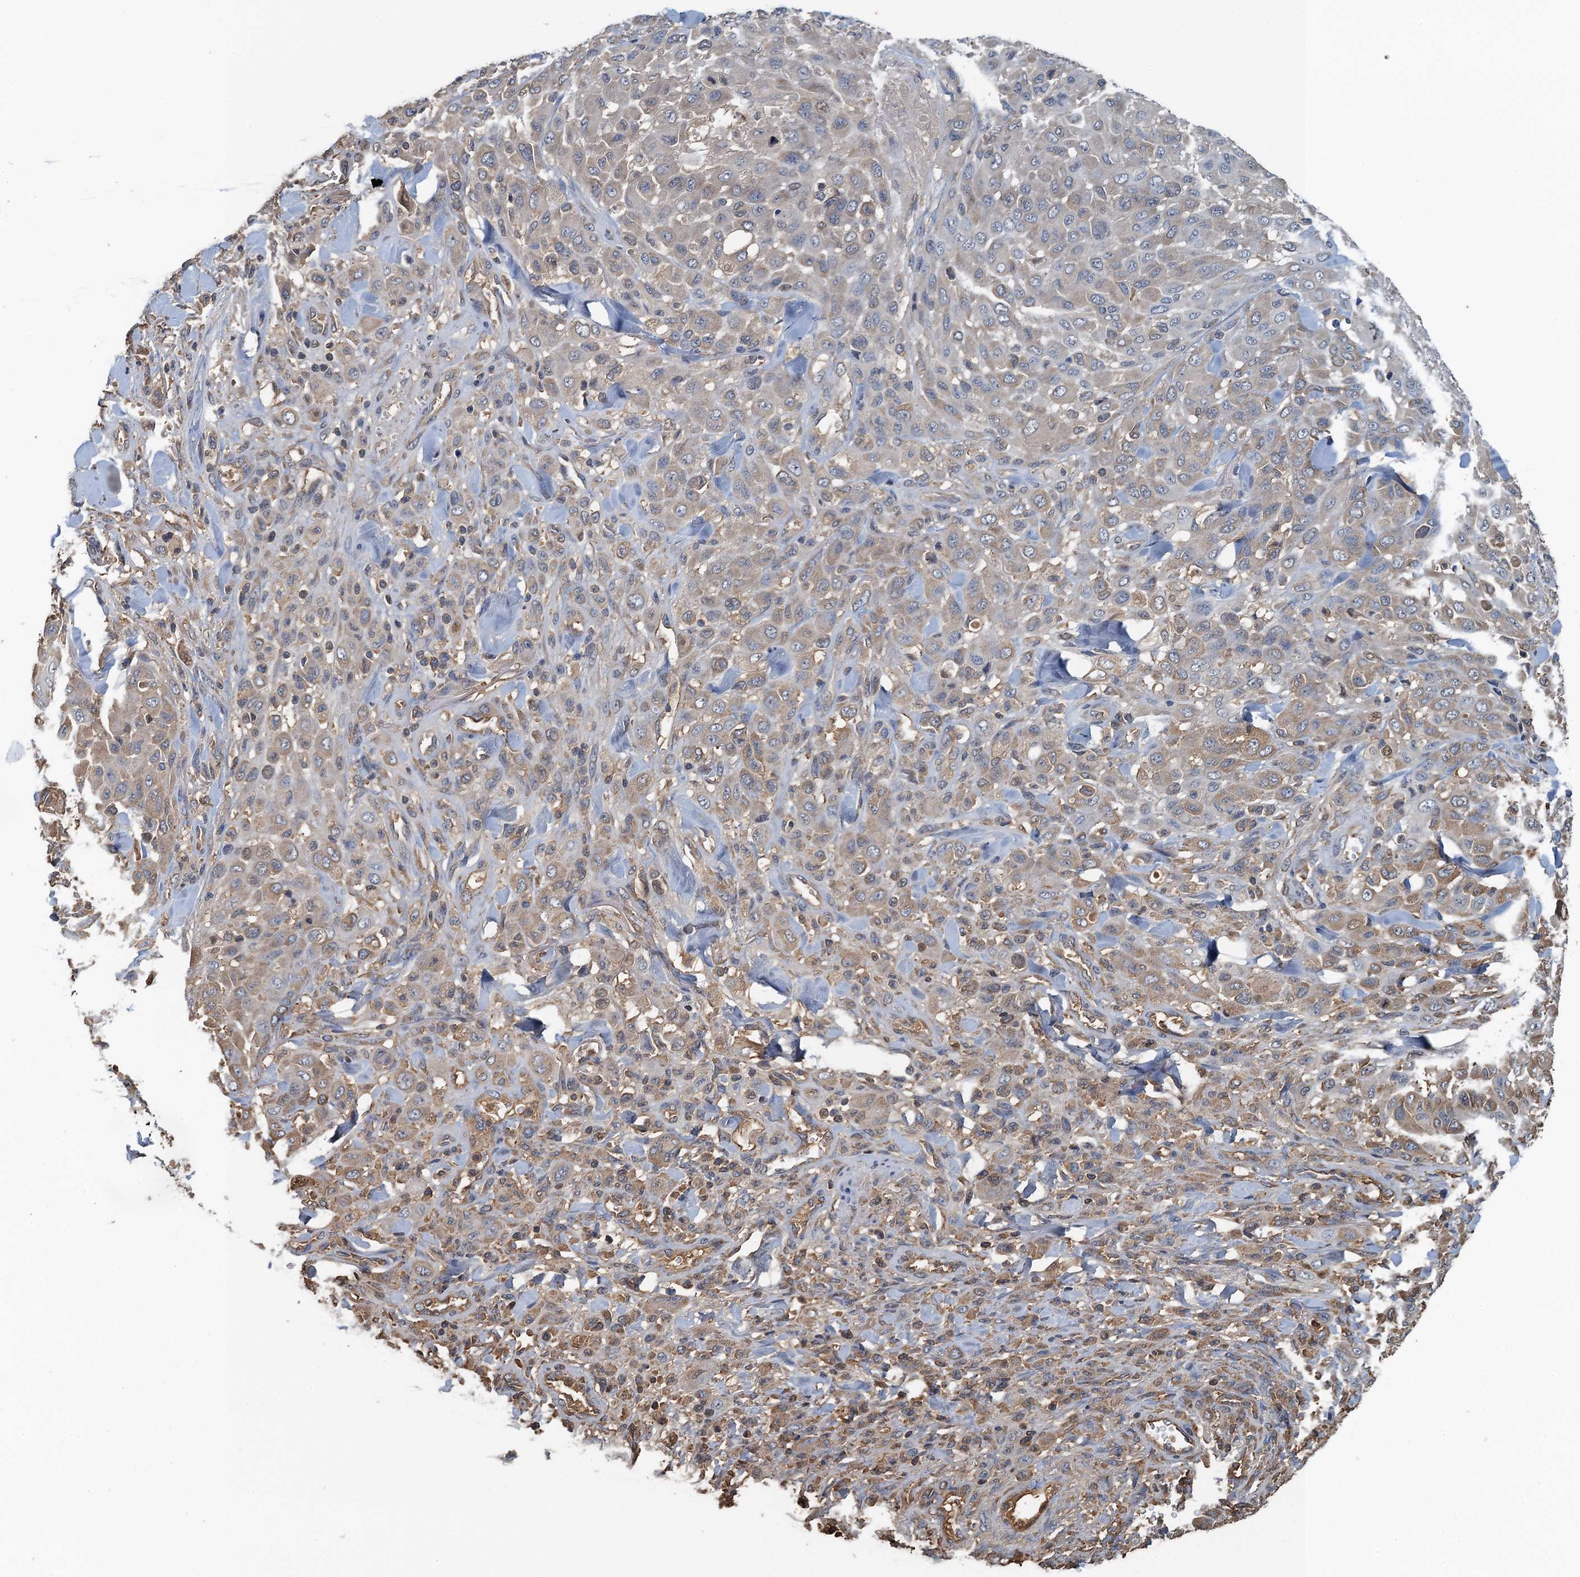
{"staining": {"intensity": "weak", "quantity": "<25%", "location": "cytoplasmic/membranous"}, "tissue": "melanoma", "cell_type": "Tumor cells", "image_type": "cancer", "snomed": [{"axis": "morphology", "description": "Malignant melanoma, Metastatic site"}, {"axis": "topography", "description": "Skin"}], "caption": "DAB (3,3'-diaminobenzidine) immunohistochemical staining of malignant melanoma (metastatic site) exhibits no significant staining in tumor cells.", "gene": "LSM14B", "patient": {"sex": "female", "age": 81}}